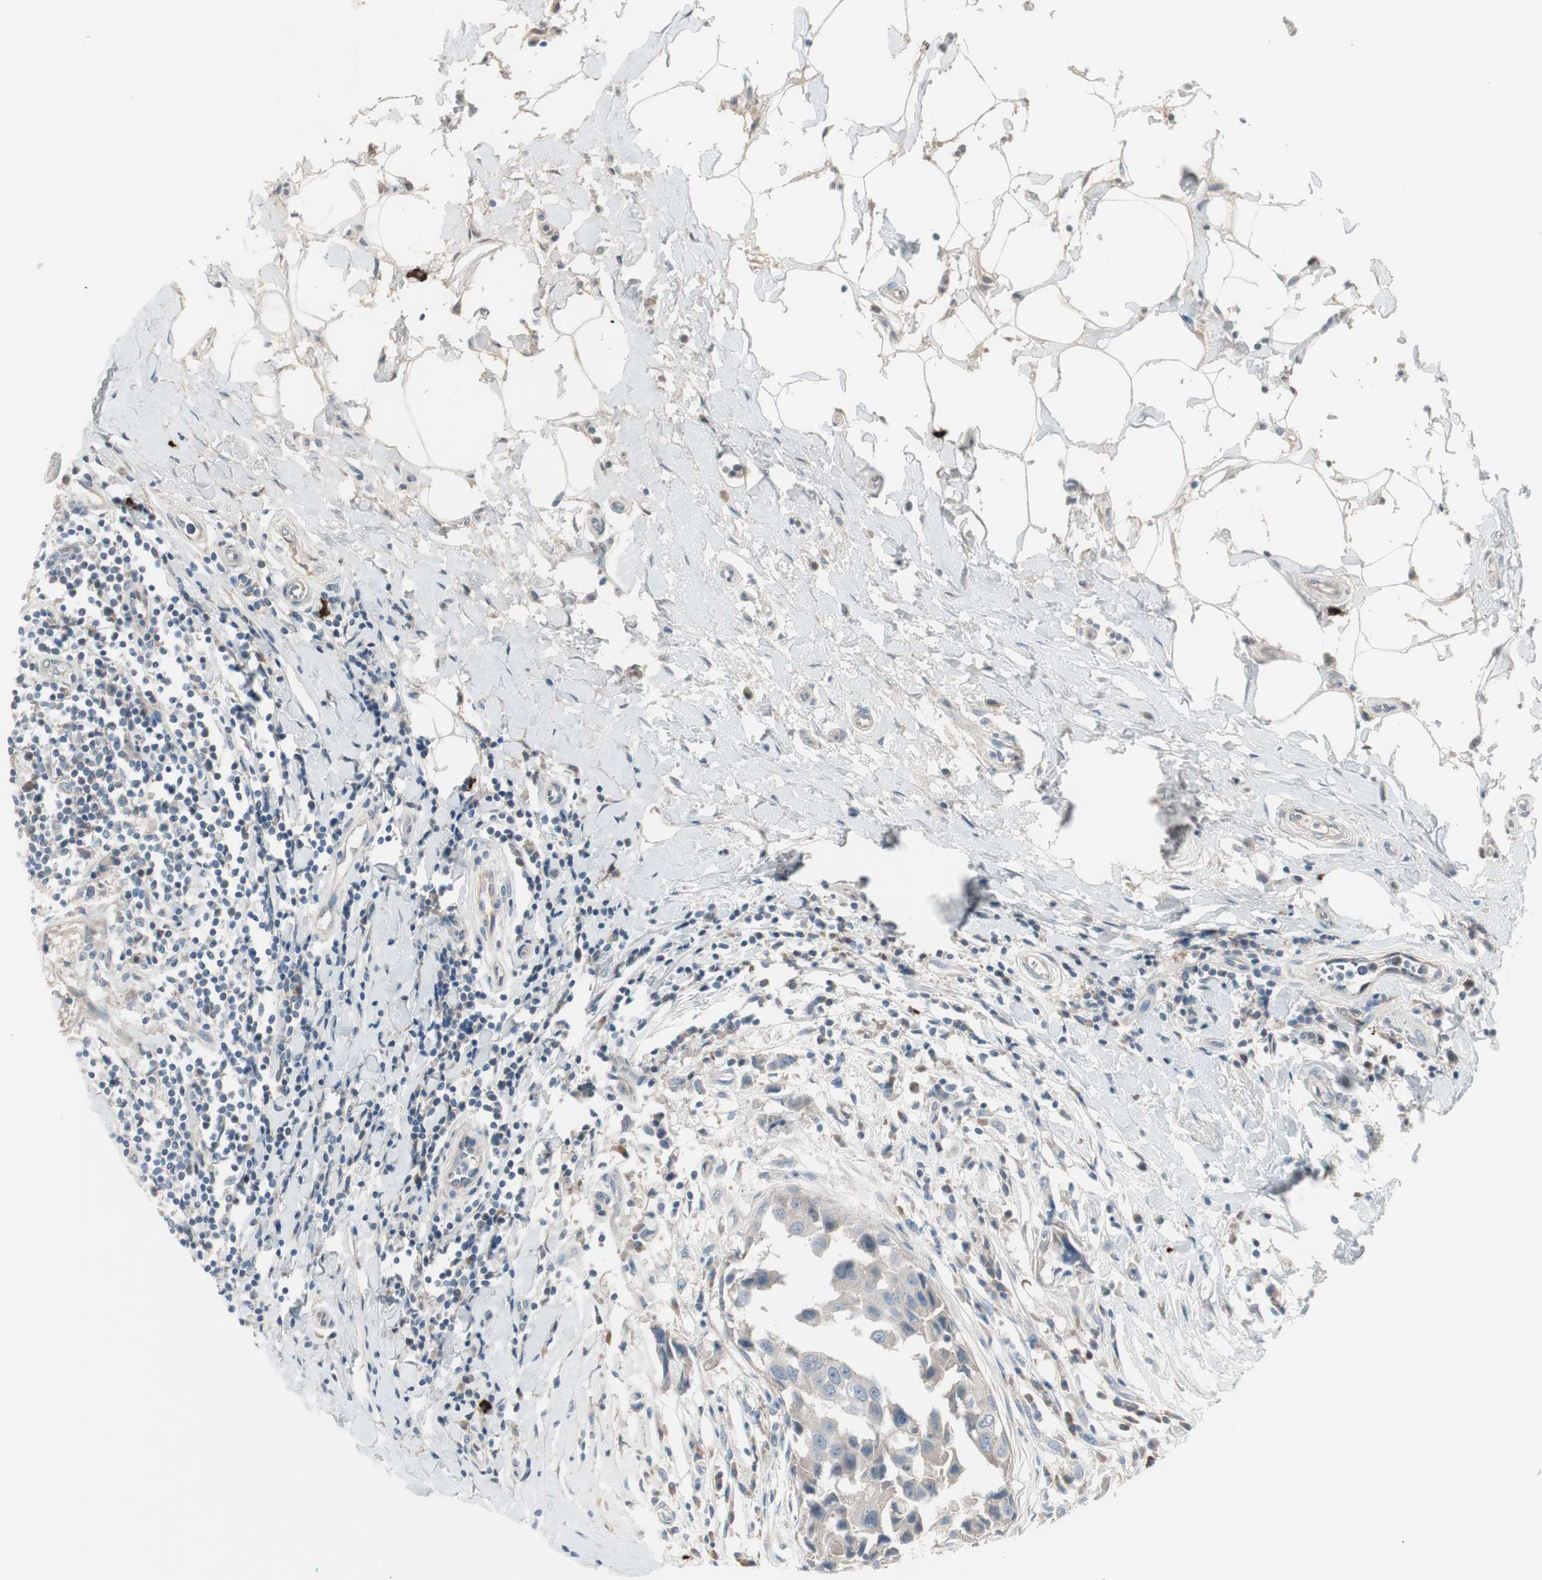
{"staining": {"intensity": "negative", "quantity": "none", "location": "none"}, "tissue": "breast cancer", "cell_type": "Tumor cells", "image_type": "cancer", "snomed": [{"axis": "morphology", "description": "Duct carcinoma"}, {"axis": "topography", "description": "Breast"}], "caption": "Human breast intraductal carcinoma stained for a protein using IHC displays no expression in tumor cells.", "gene": "MAPRE3", "patient": {"sex": "female", "age": 27}}